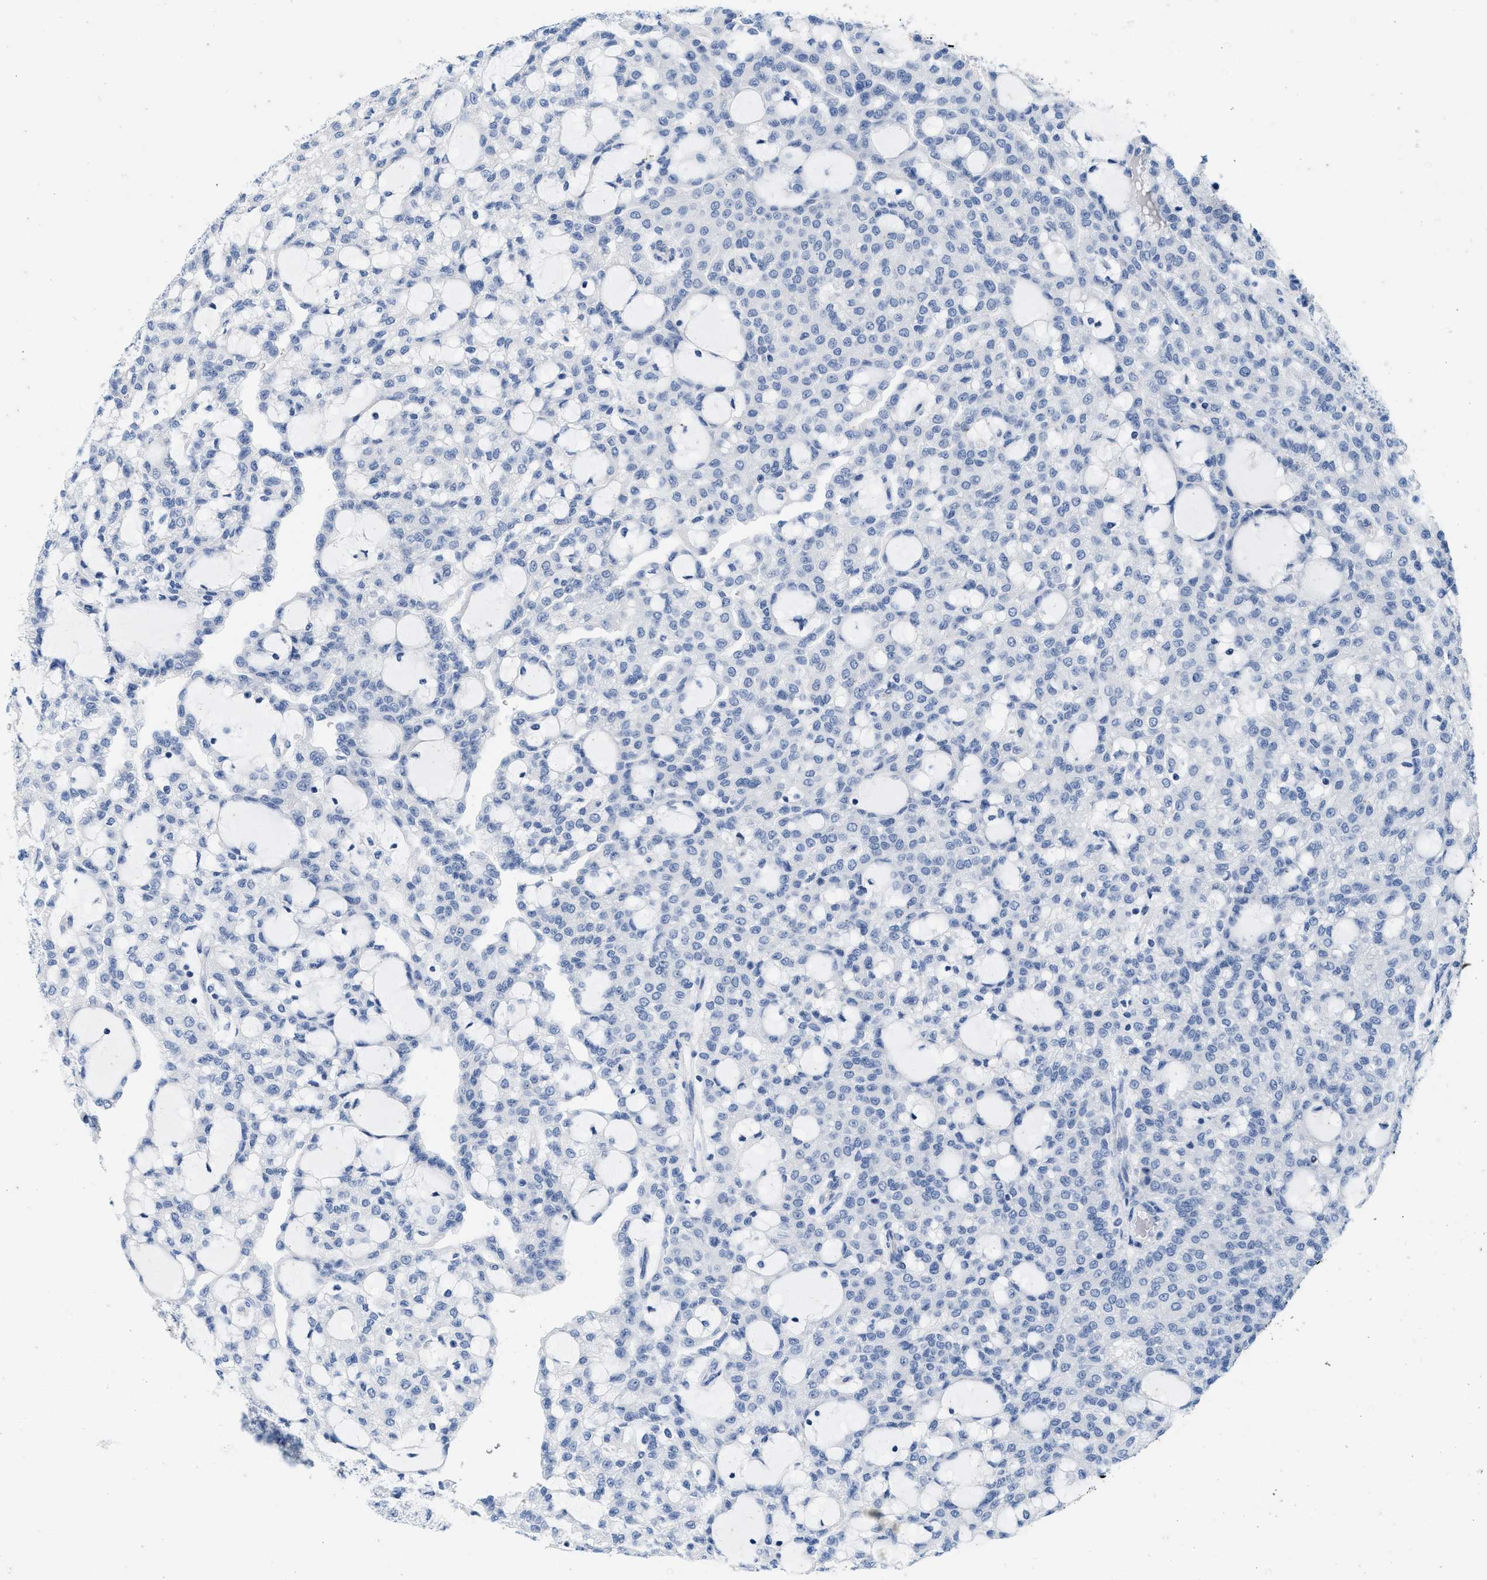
{"staining": {"intensity": "negative", "quantity": "none", "location": "none"}, "tissue": "renal cancer", "cell_type": "Tumor cells", "image_type": "cancer", "snomed": [{"axis": "morphology", "description": "Adenocarcinoma, NOS"}, {"axis": "topography", "description": "Kidney"}], "caption": "Protein analysis of renal cancer (adenocarcinoma) shows no significant positivity in tumor cells.", "gene": "ABCB11", "patient": {"sex": "male", "age": 63}}